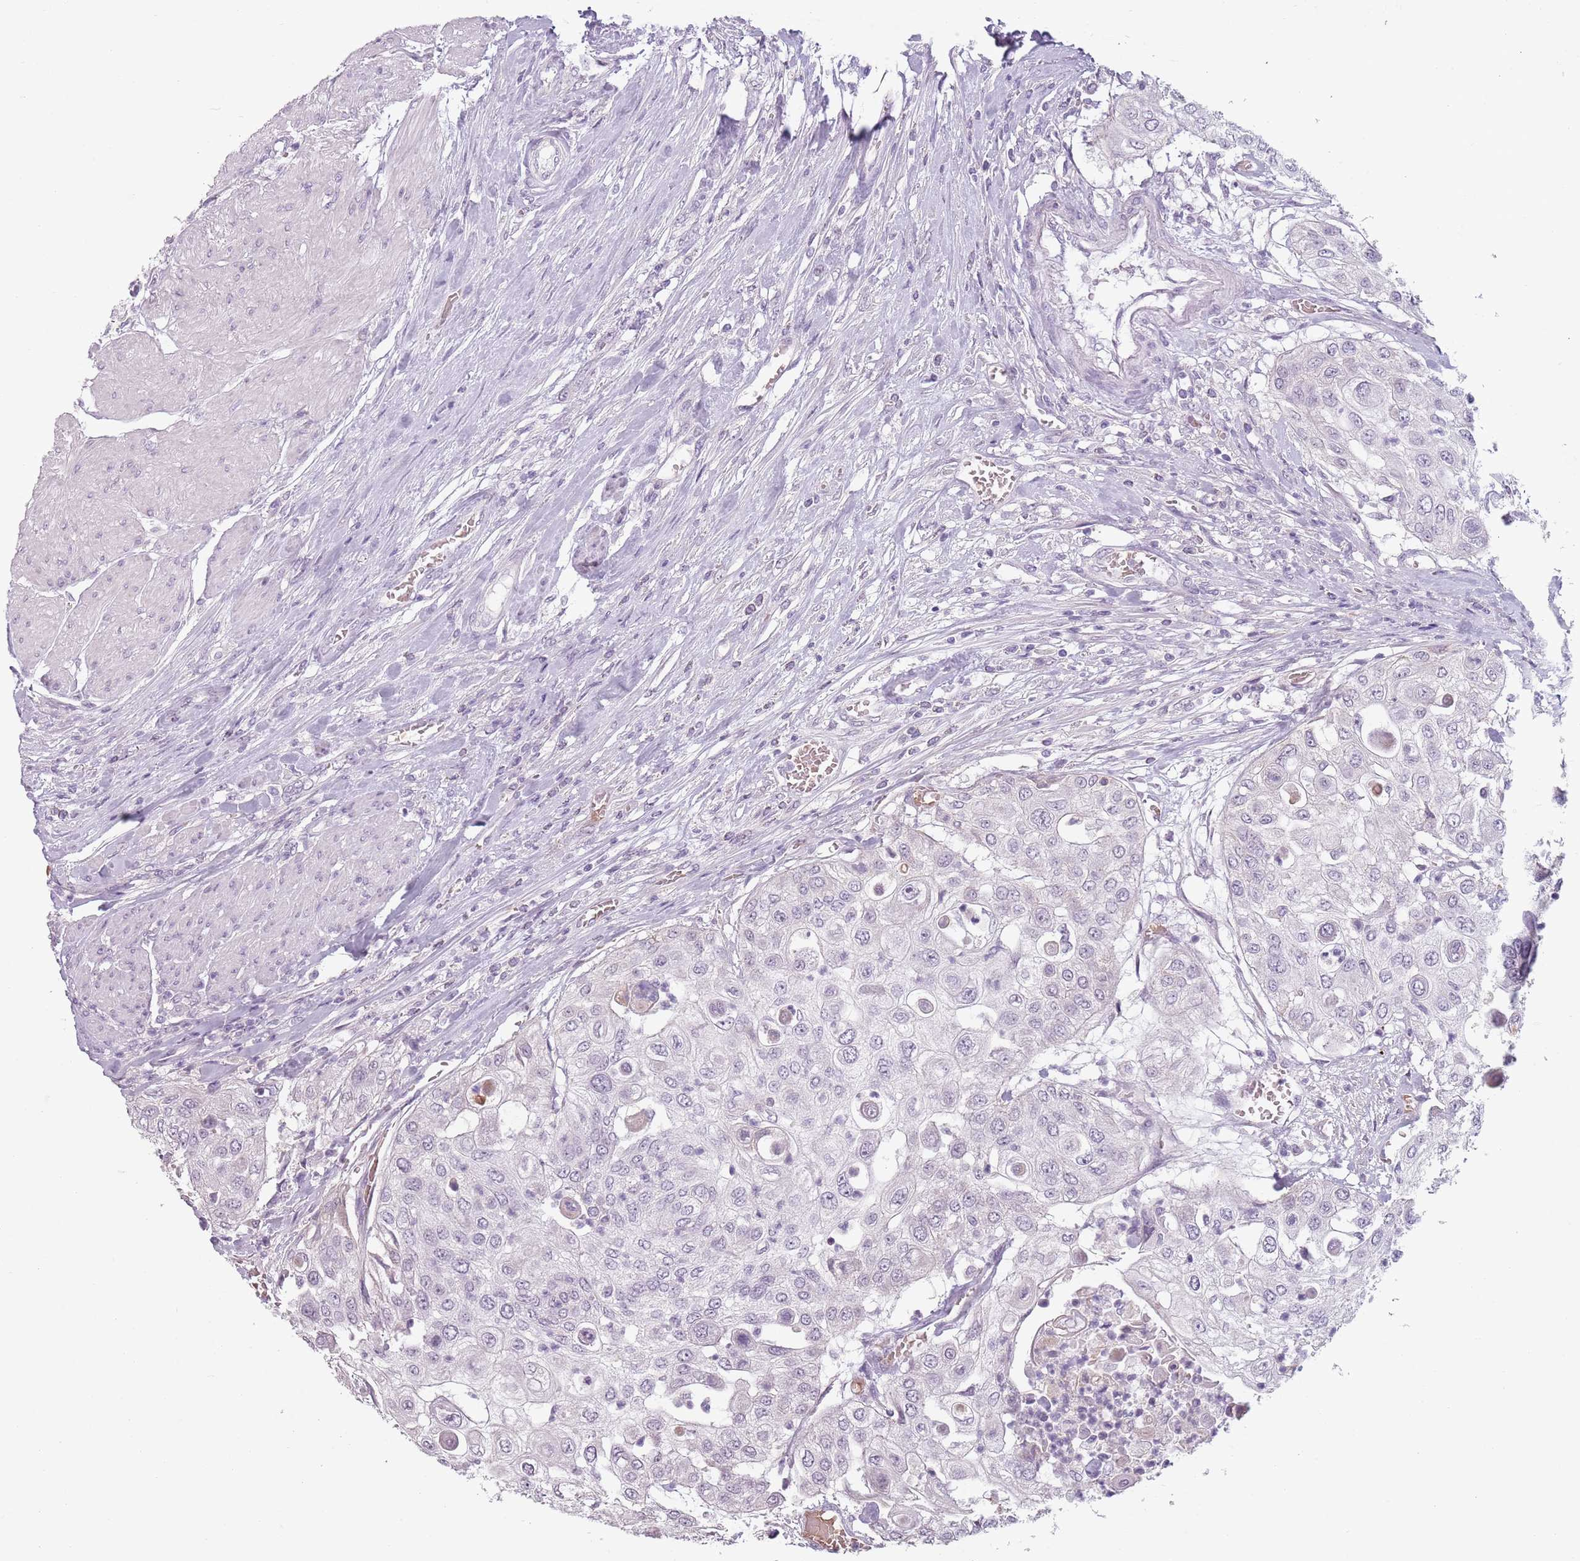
{"staining": {"intensity": "negative", "quantity": "none", "location": "none"}, "tissue": "urothelial cancer", "cell_type": "Tumor cells", "image_type": "cancer", "snomed": [{"axis": "morphology", "description": "Urothelial carcinoma, High grade"}, {"axis": "topography", "description": "Urinary bladder"}], "caption": "Tumor cells are negative for protein expression in human urothelial cancer.", "gene": "PIEZO1", "patient": {"sex": "female", "age": 79}}